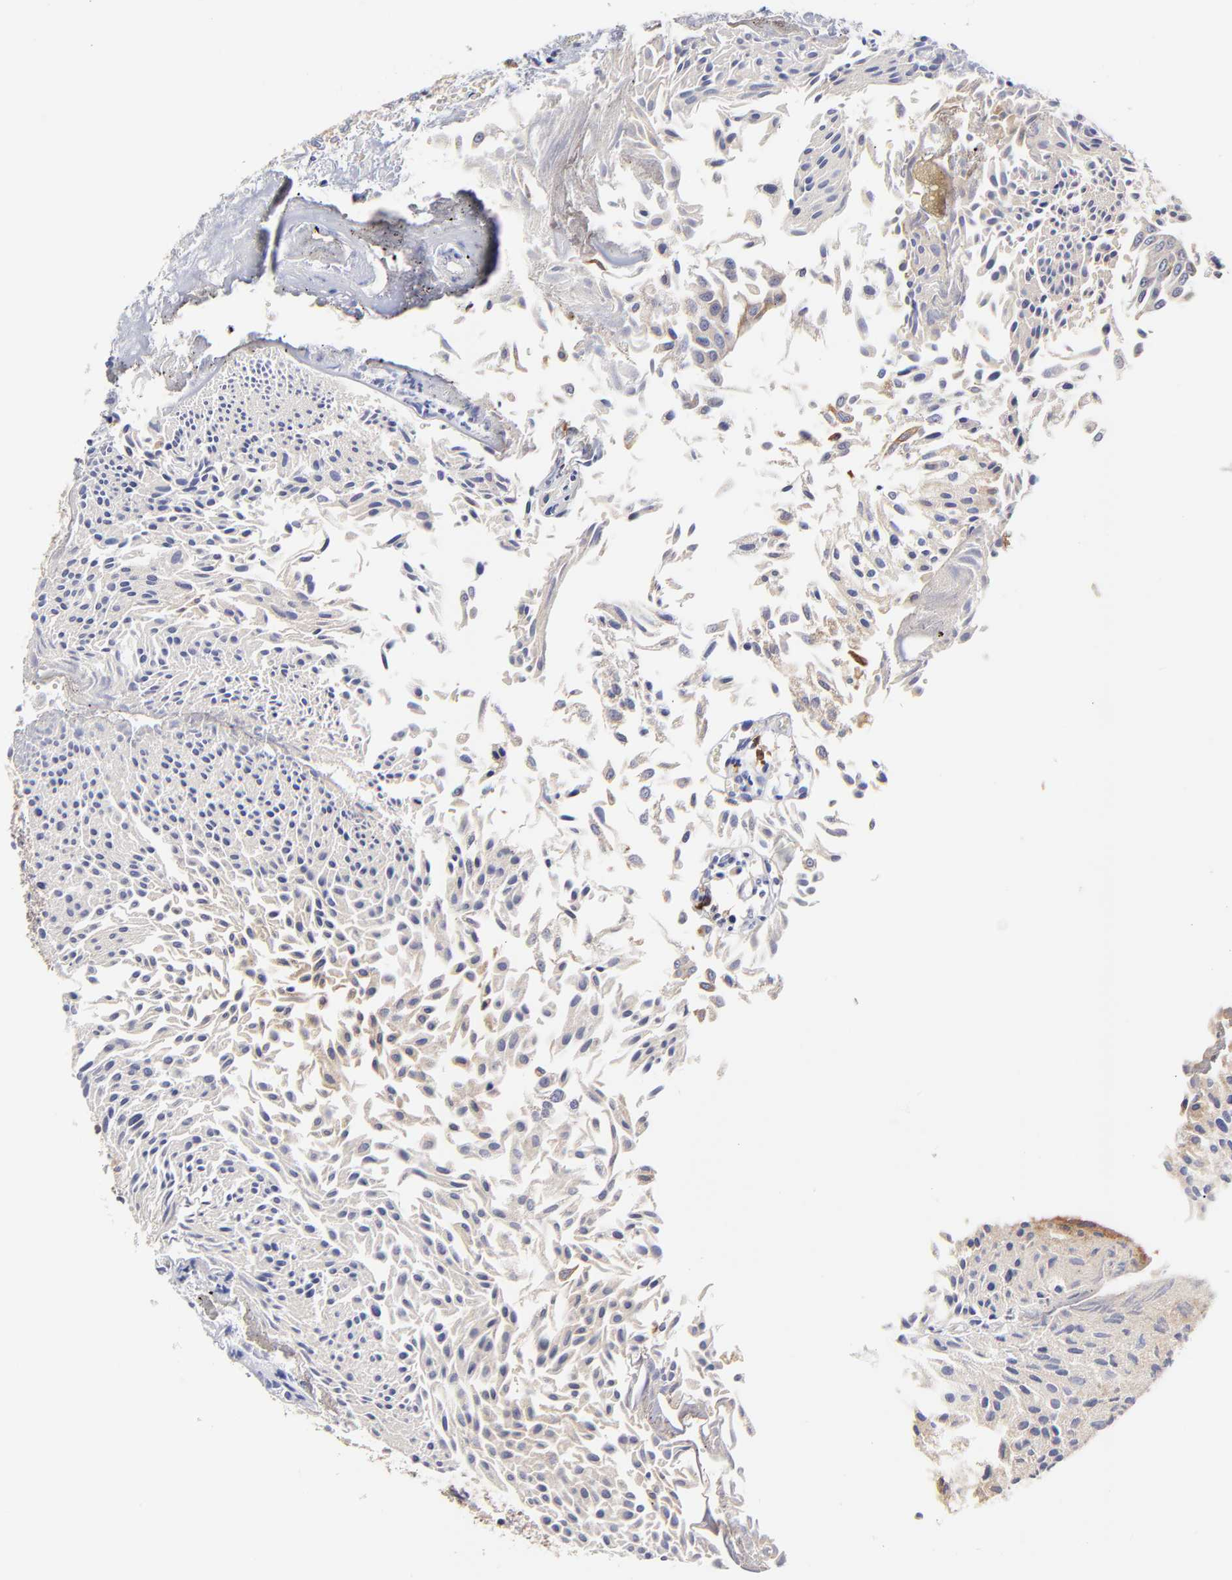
{"staining": {"intensity": "weak", "quantity": "<25%", "location": "cytoplasmic/membranous"}, "tissue": "urothelial cancer", "cell_type": "Tumor cells", "image_type": "cancer", "snomed": [{"axis": "morphology", "description": "Urothelial carcinoma, Low grade"}, {"axis": "topography", "description": "Urinary bladder"}], "caption": "IHC histopathology image of neoplastic tissue: urothelial cancer stained with DAB (3,3'-diaminobenzidine) reveals no significant protein positivity in tumor cells.", "gene": "GCSAM", "patient": {"sex": "male", "age": 86}}